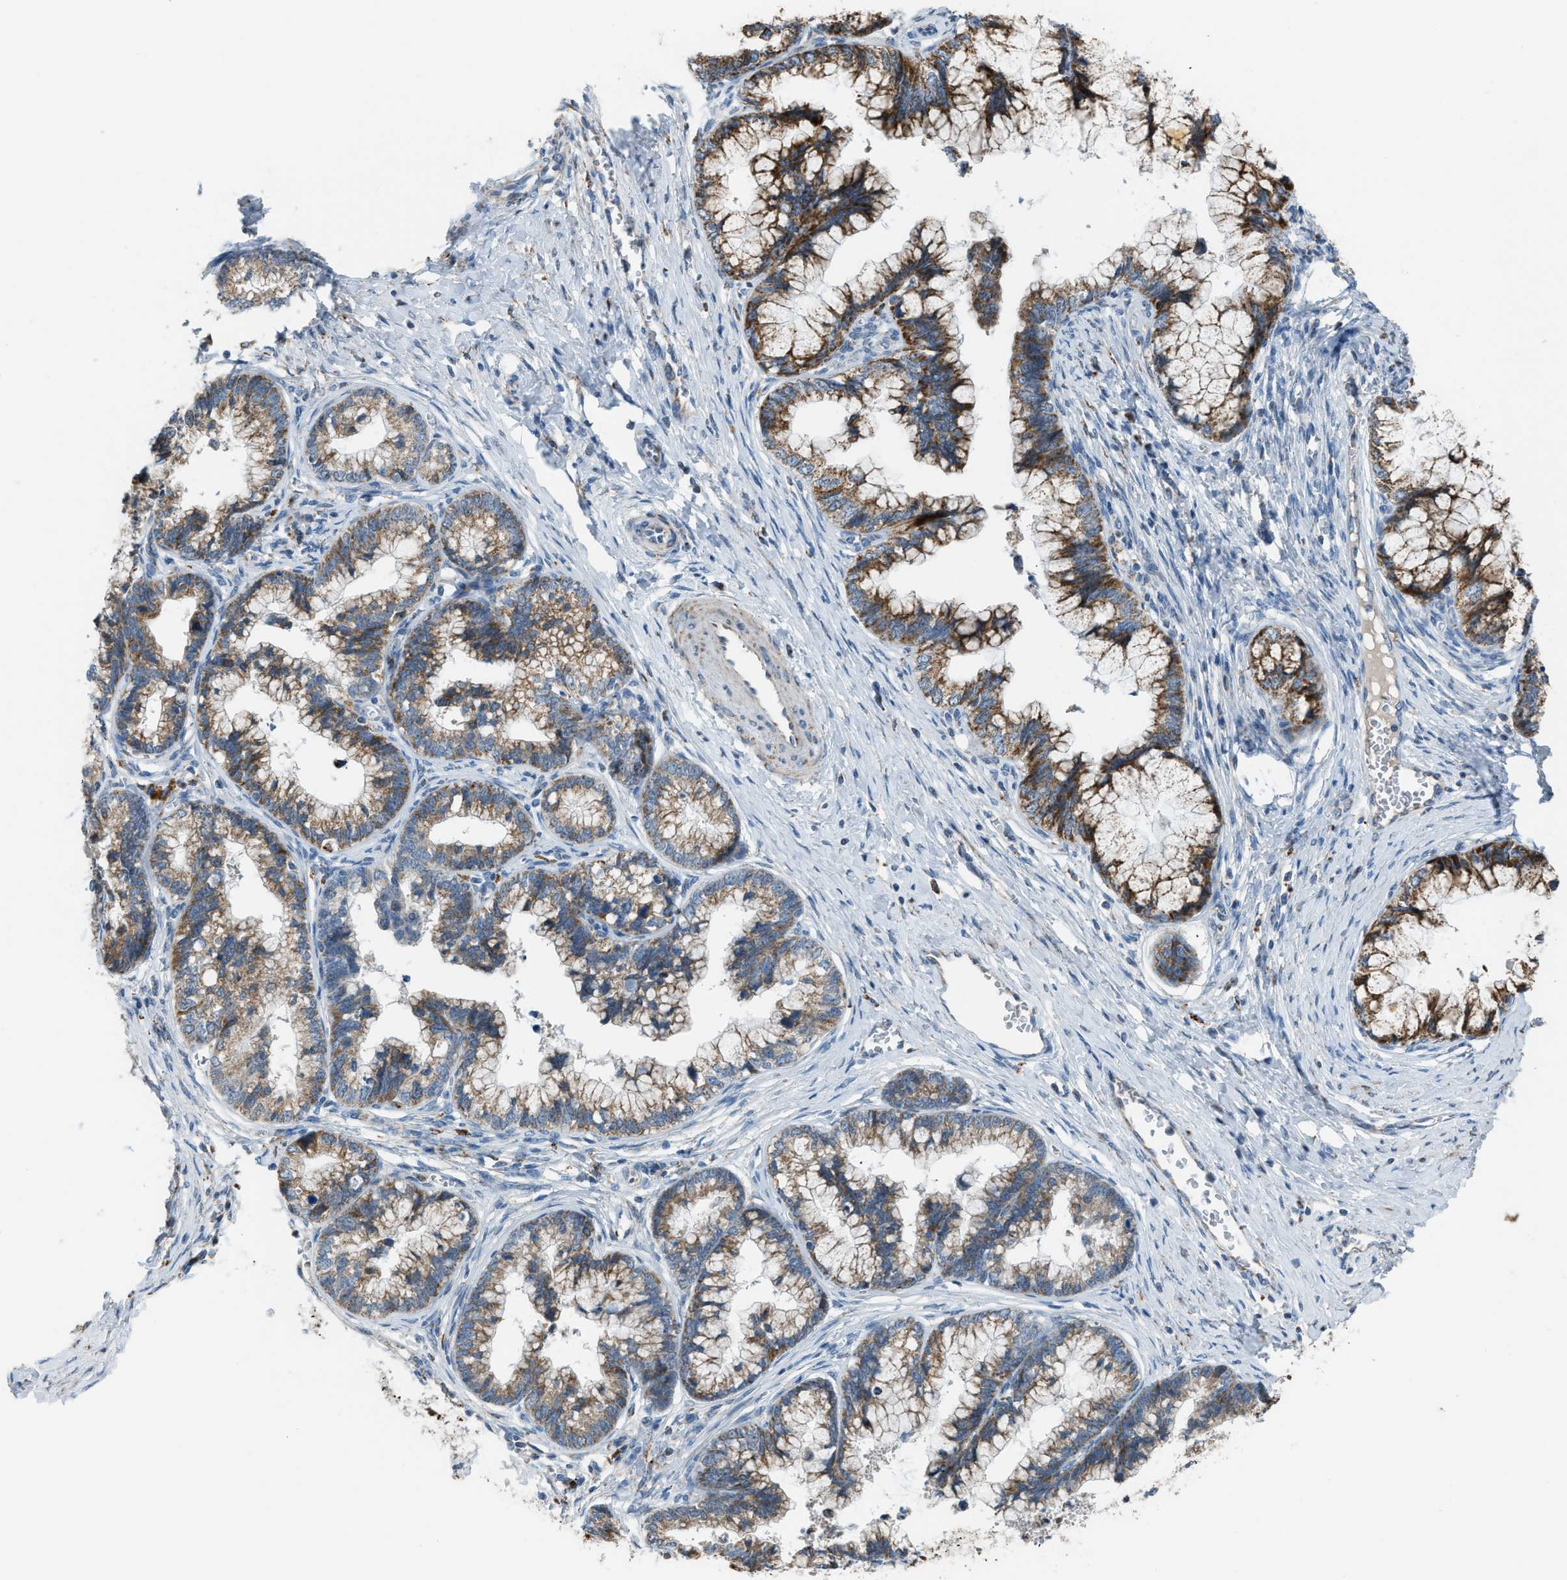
{"staining": {"intensity": "moderate", "quantity": ">75%", "location": "cytoplasmic/membranous"}, "tissue": "cervical cancer", "cell_type": "Tumor cells", "image_type": "cancer", "snomed": [{"axis": "morphology", "description": "Adenocarcinoma, NOS"}, {"axis": "topography", "description": "Cervix"}], "caption": "An immunohistochemistry micrograph of neoplastic tissue is shown. Protein staining in brown highlights moderate cytoplasmic/membranous positivity in cervical cancer (adenocarcinoma) within tumor cells.", "gene": "SMIM20", "patient": {"sex": "female", "age": 44}}